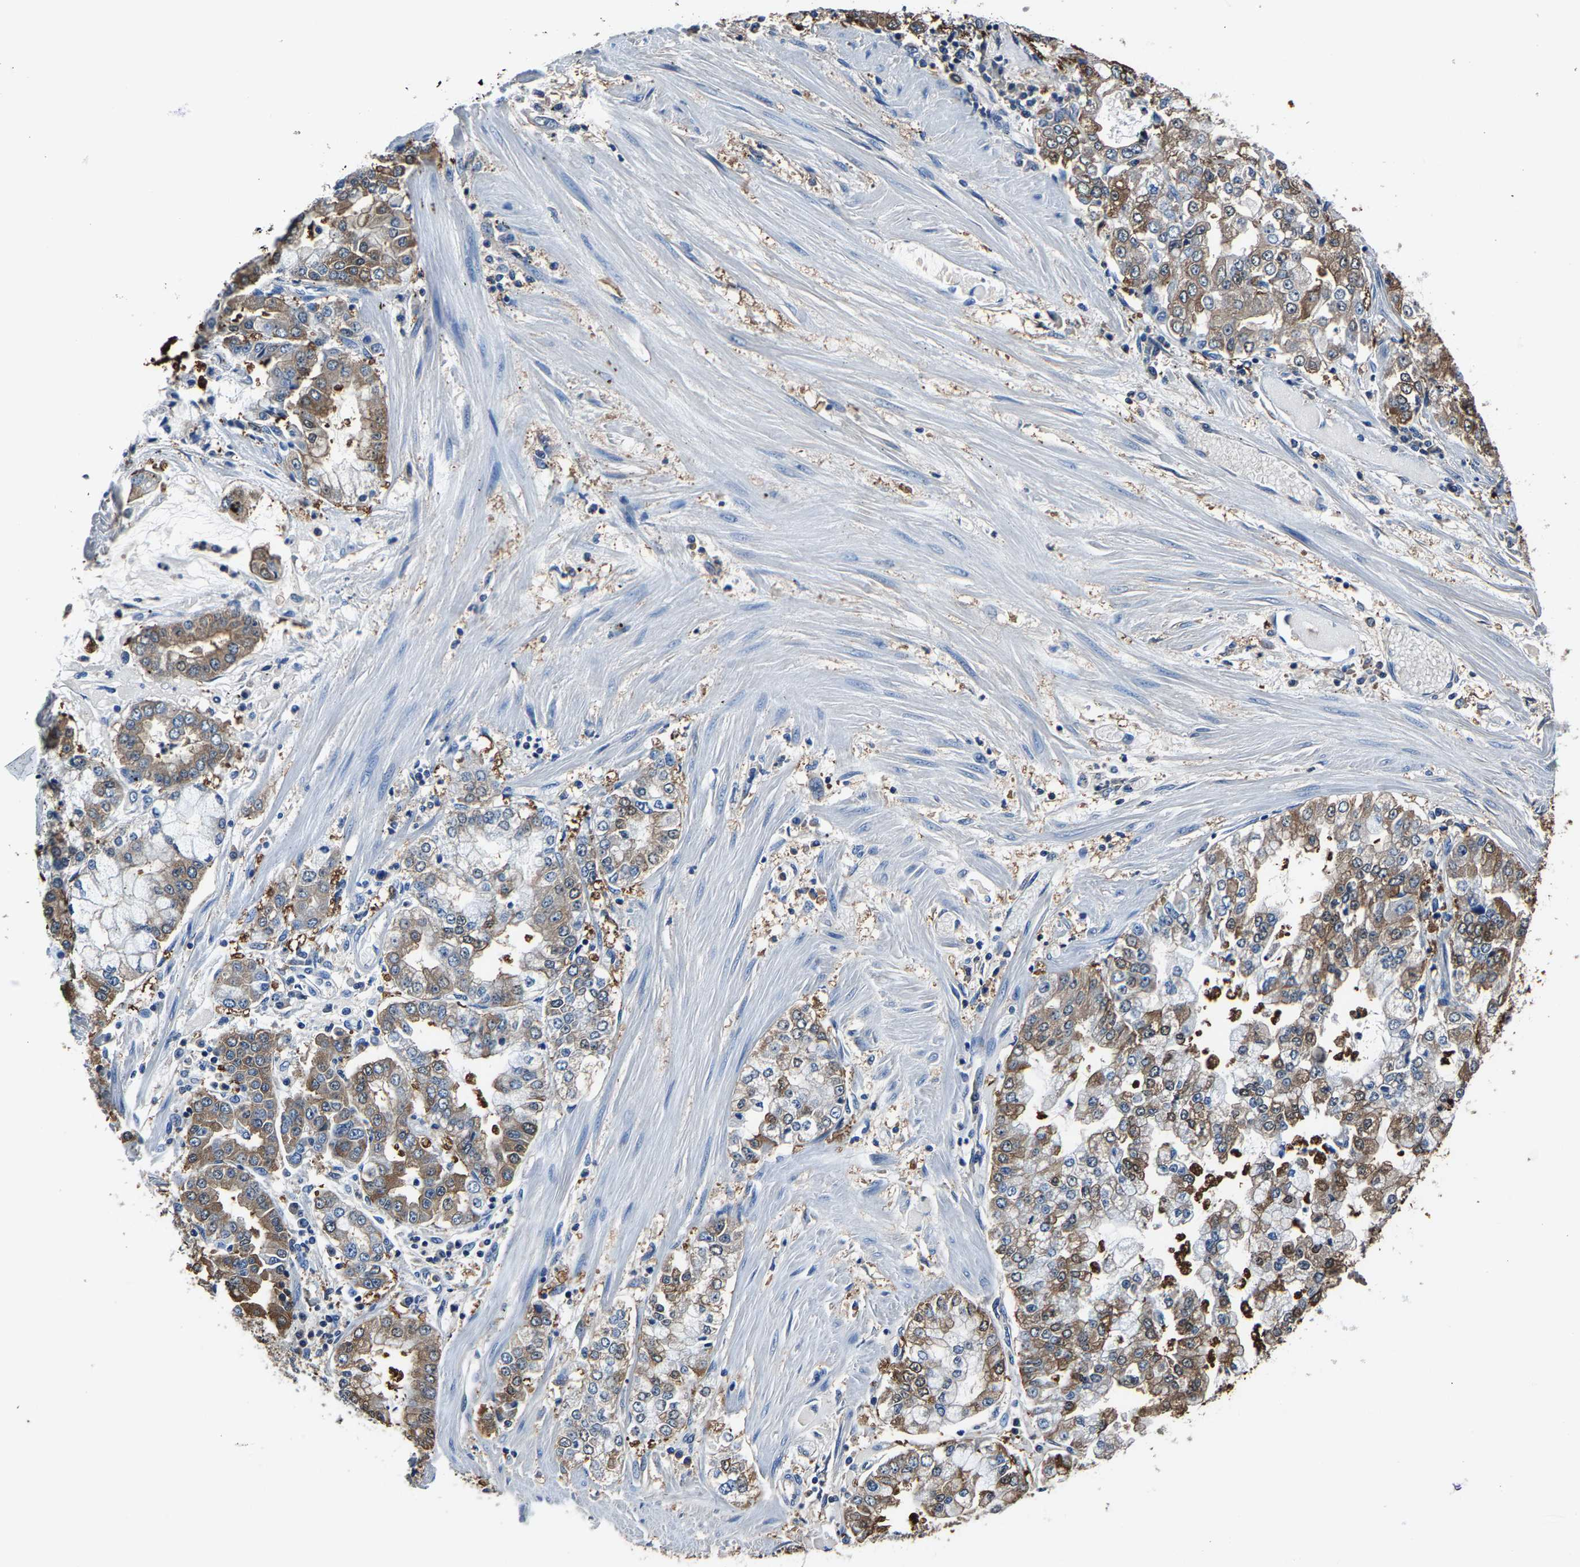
{"staining": {"intensity": "weak", "quantity": ">75%", "location": "cytoplasmic/membranous"}, "tissue": "stomach cancer", "cell_type": "Tumor cells", "image_type": "cancer", "snomed": [{"axis": "morphology", "description": "Adenocarcinoma, NOS"}, {"axis": "topography", "description": "Stomach"}], "caption": "Approximately >75% of tumor cells in human stomach cancer show weak cytoplasmic/membranous protein expression as visualized by brown immunohistochemical staining.", "gene": "ALDOB", "patient": {"sex": "male", "age": 76}}